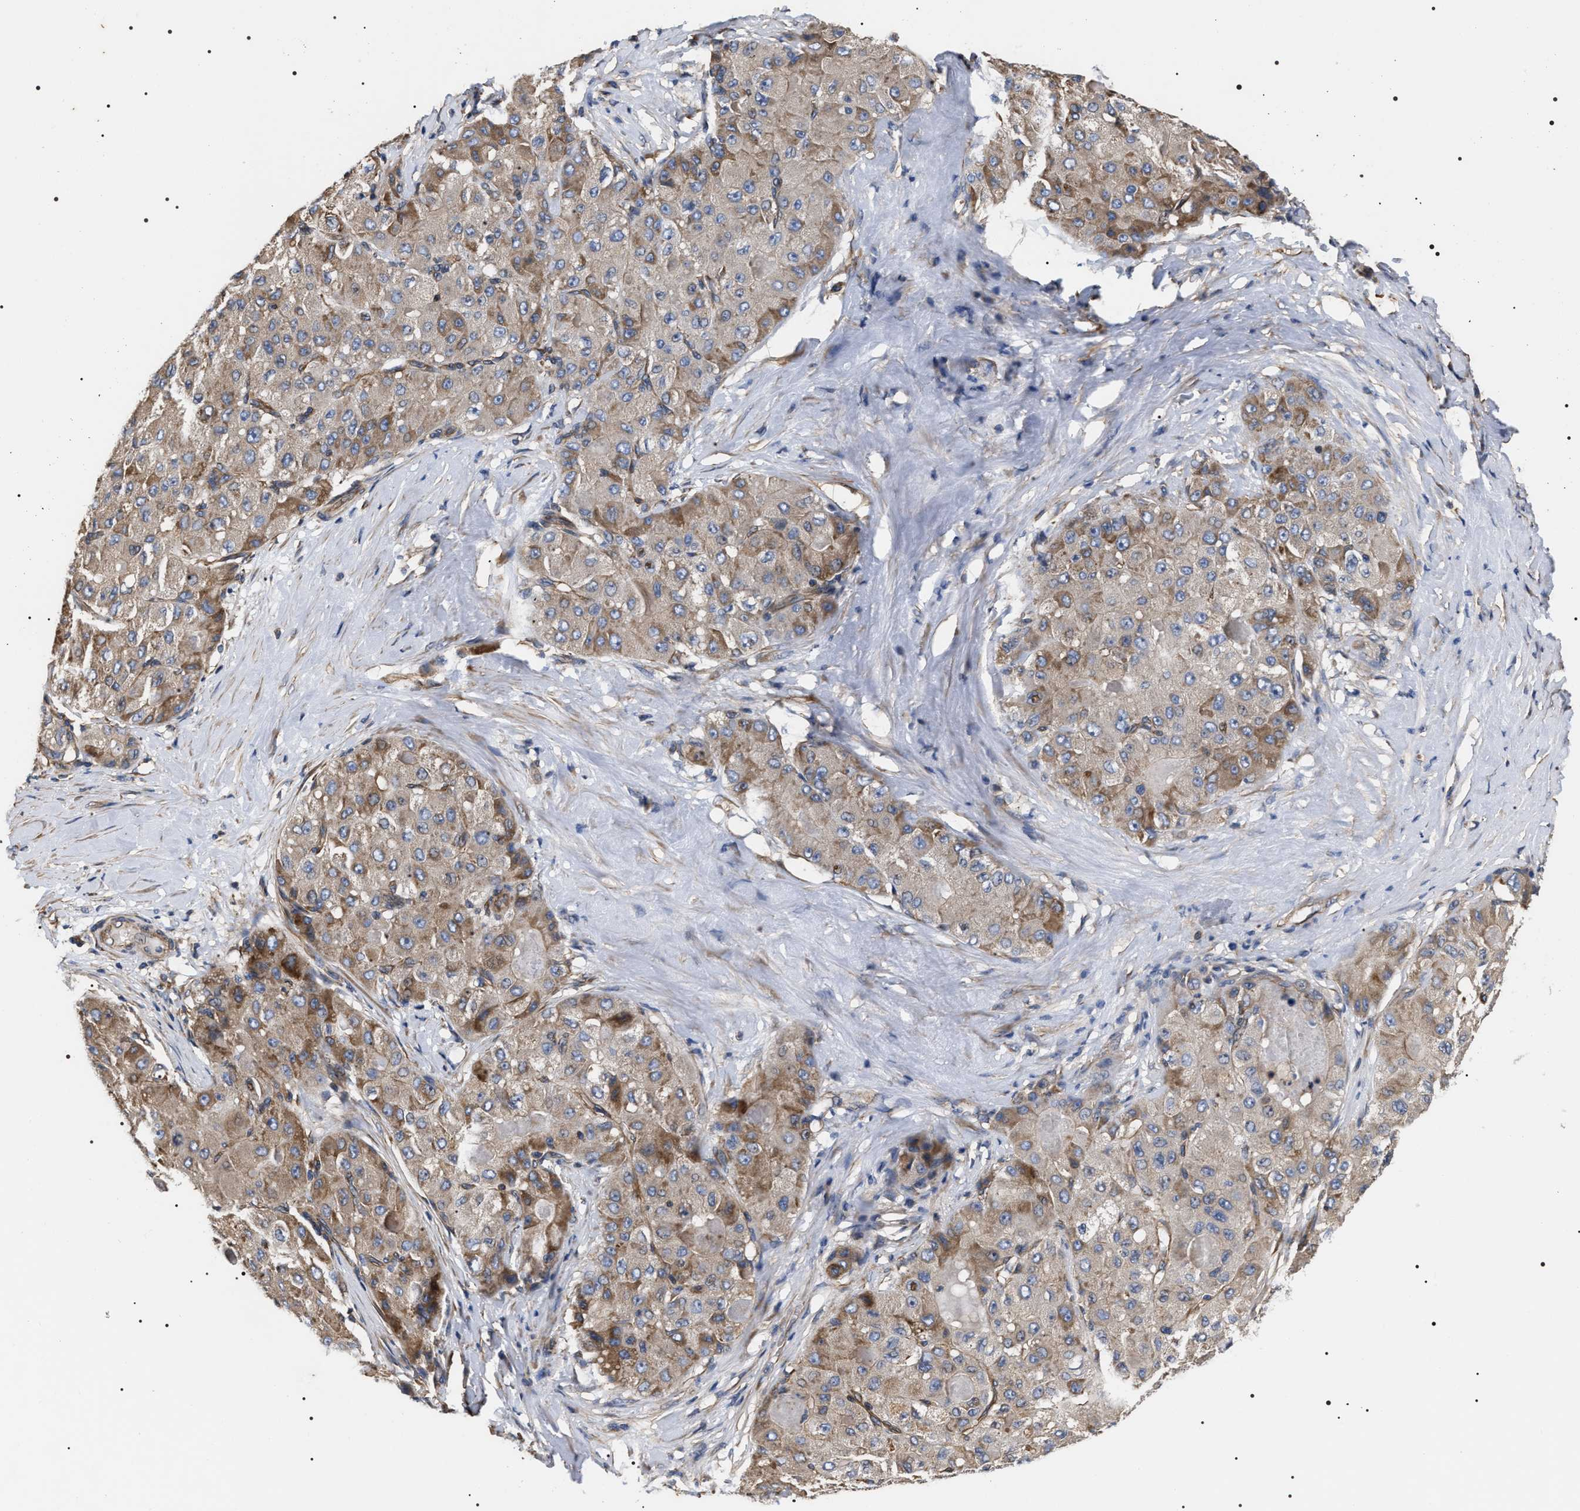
{"staining": {"intensity": "moderate", "quantity": ">75%", "location": "cytoplasmic/membranous"}, "tissue": "liver cancer", "cell_type": "Tumor cells", "image_type": "cancer", "snomed": [{"axis": "morphology", "description": "Carcinoma, Hepatocellular, NOS"}, {"axis": "topography", "description": "Liver"}], "caption": "Liver cancer tissue demonstrates moderate cytoplasmic/membranous positivity in about >75% of tumor cells, visualized by immunohistochemistry. The protein of interest is shown in brown color, while the nuclei are stained blue.", "gene": "TSPAN33", "patient": {"sex": "male", "age": 80}}